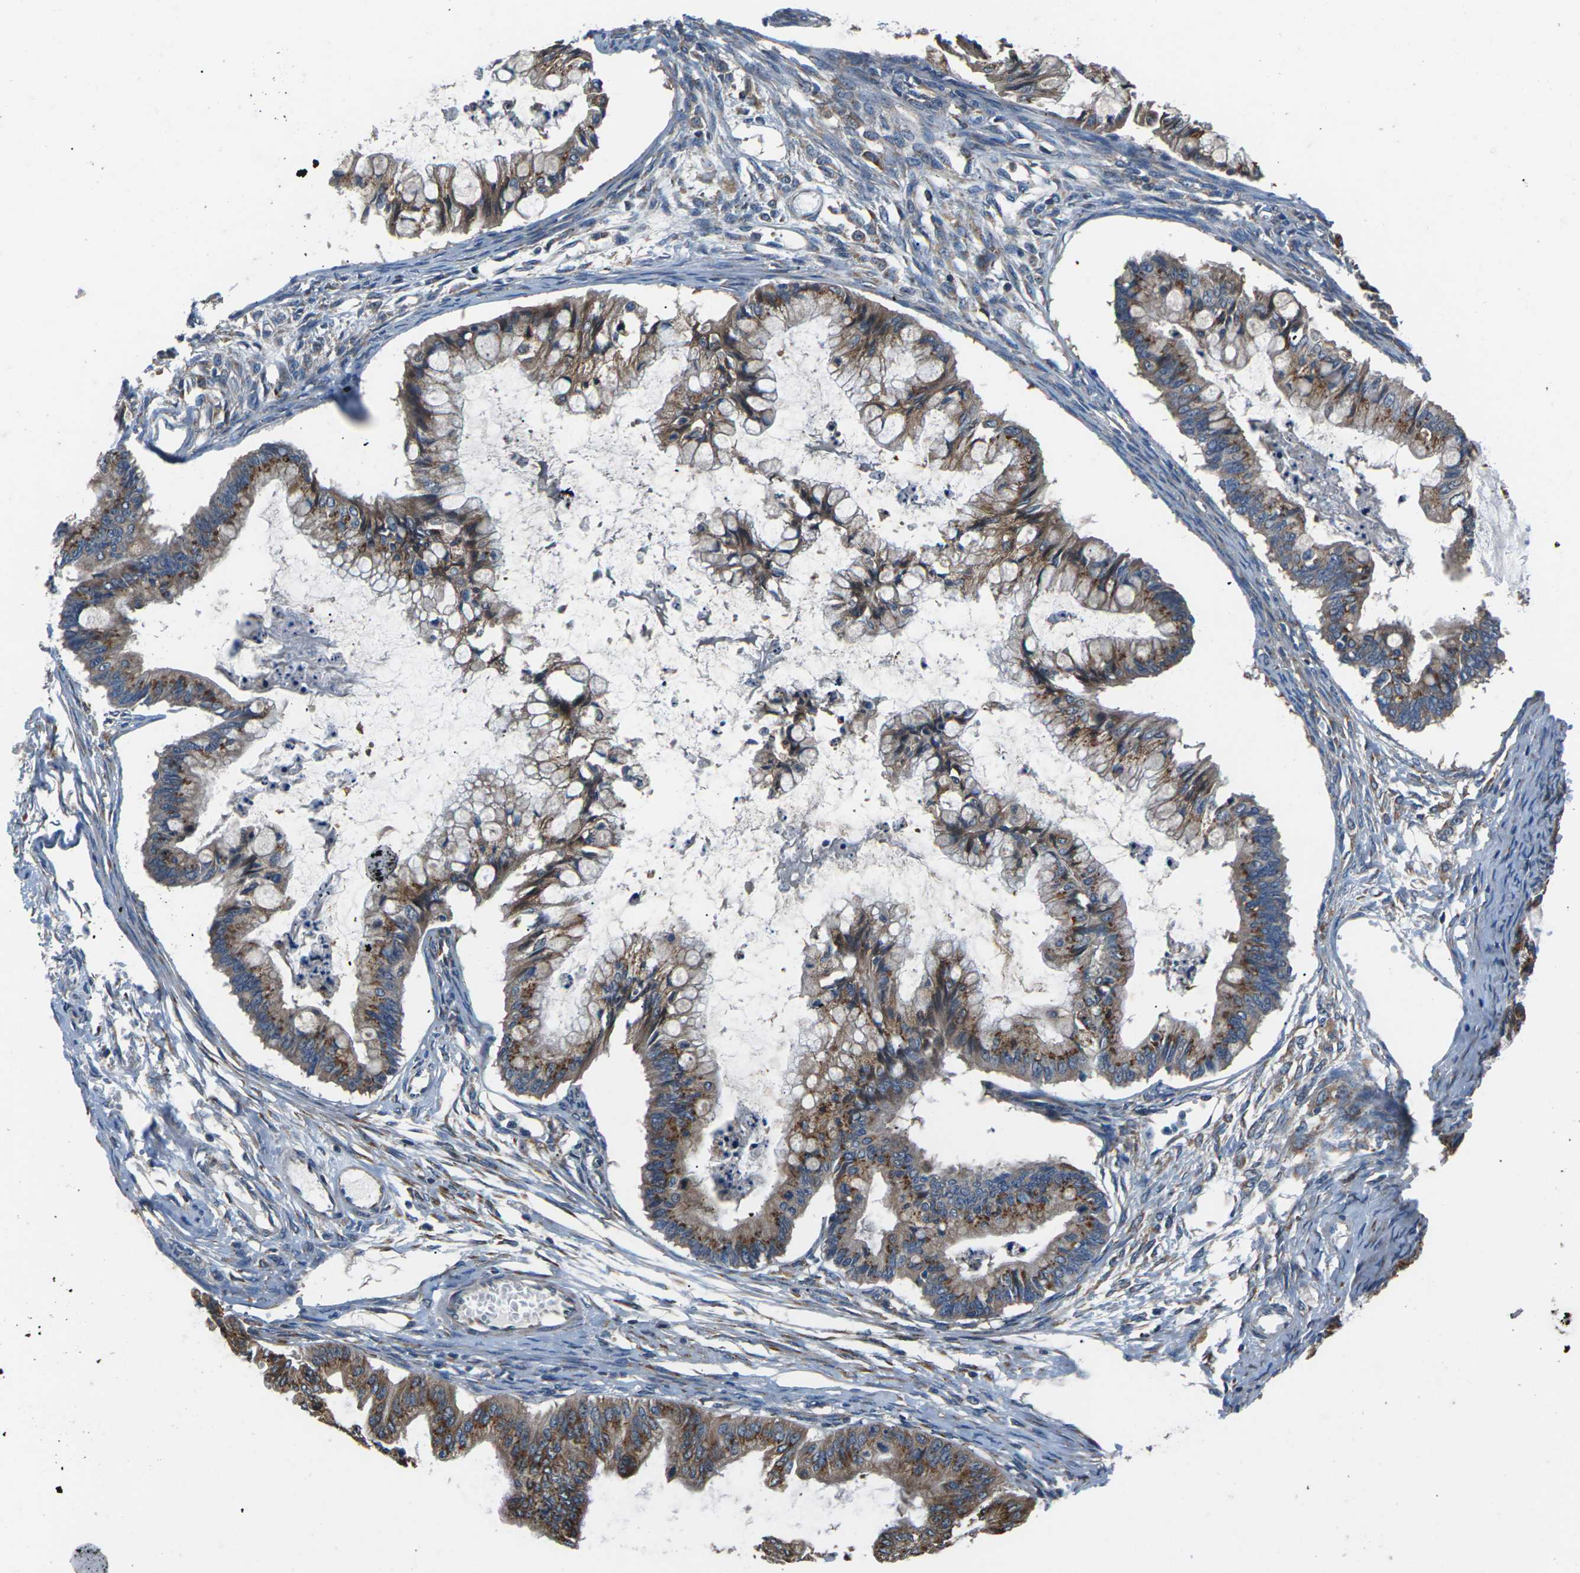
{"staining": {"intensity": "moderate", "quantity": ">75%", "location": "cytoplasmic/membranous"}, "tissue": "ovarian cancer", "cell_type": "Tumor cells", "image_type": "cancer", "snomed": [{"axis": "morphology", "description": "Cystadenocarcinoma, mucinous, NOS"}, {"axis": "topography", "description": "Ovary"}], "caption": "This photomicrograph exhibits immunohistochemistry (IHC) staining of ovarian cancer (mucinous cystadenocarcinoma), with medium moderate cytoplasmic/membranous staining in about >75% of tumor cells.", "gene": "GABRP", "patient": {"sex": "female", "age": 57}}